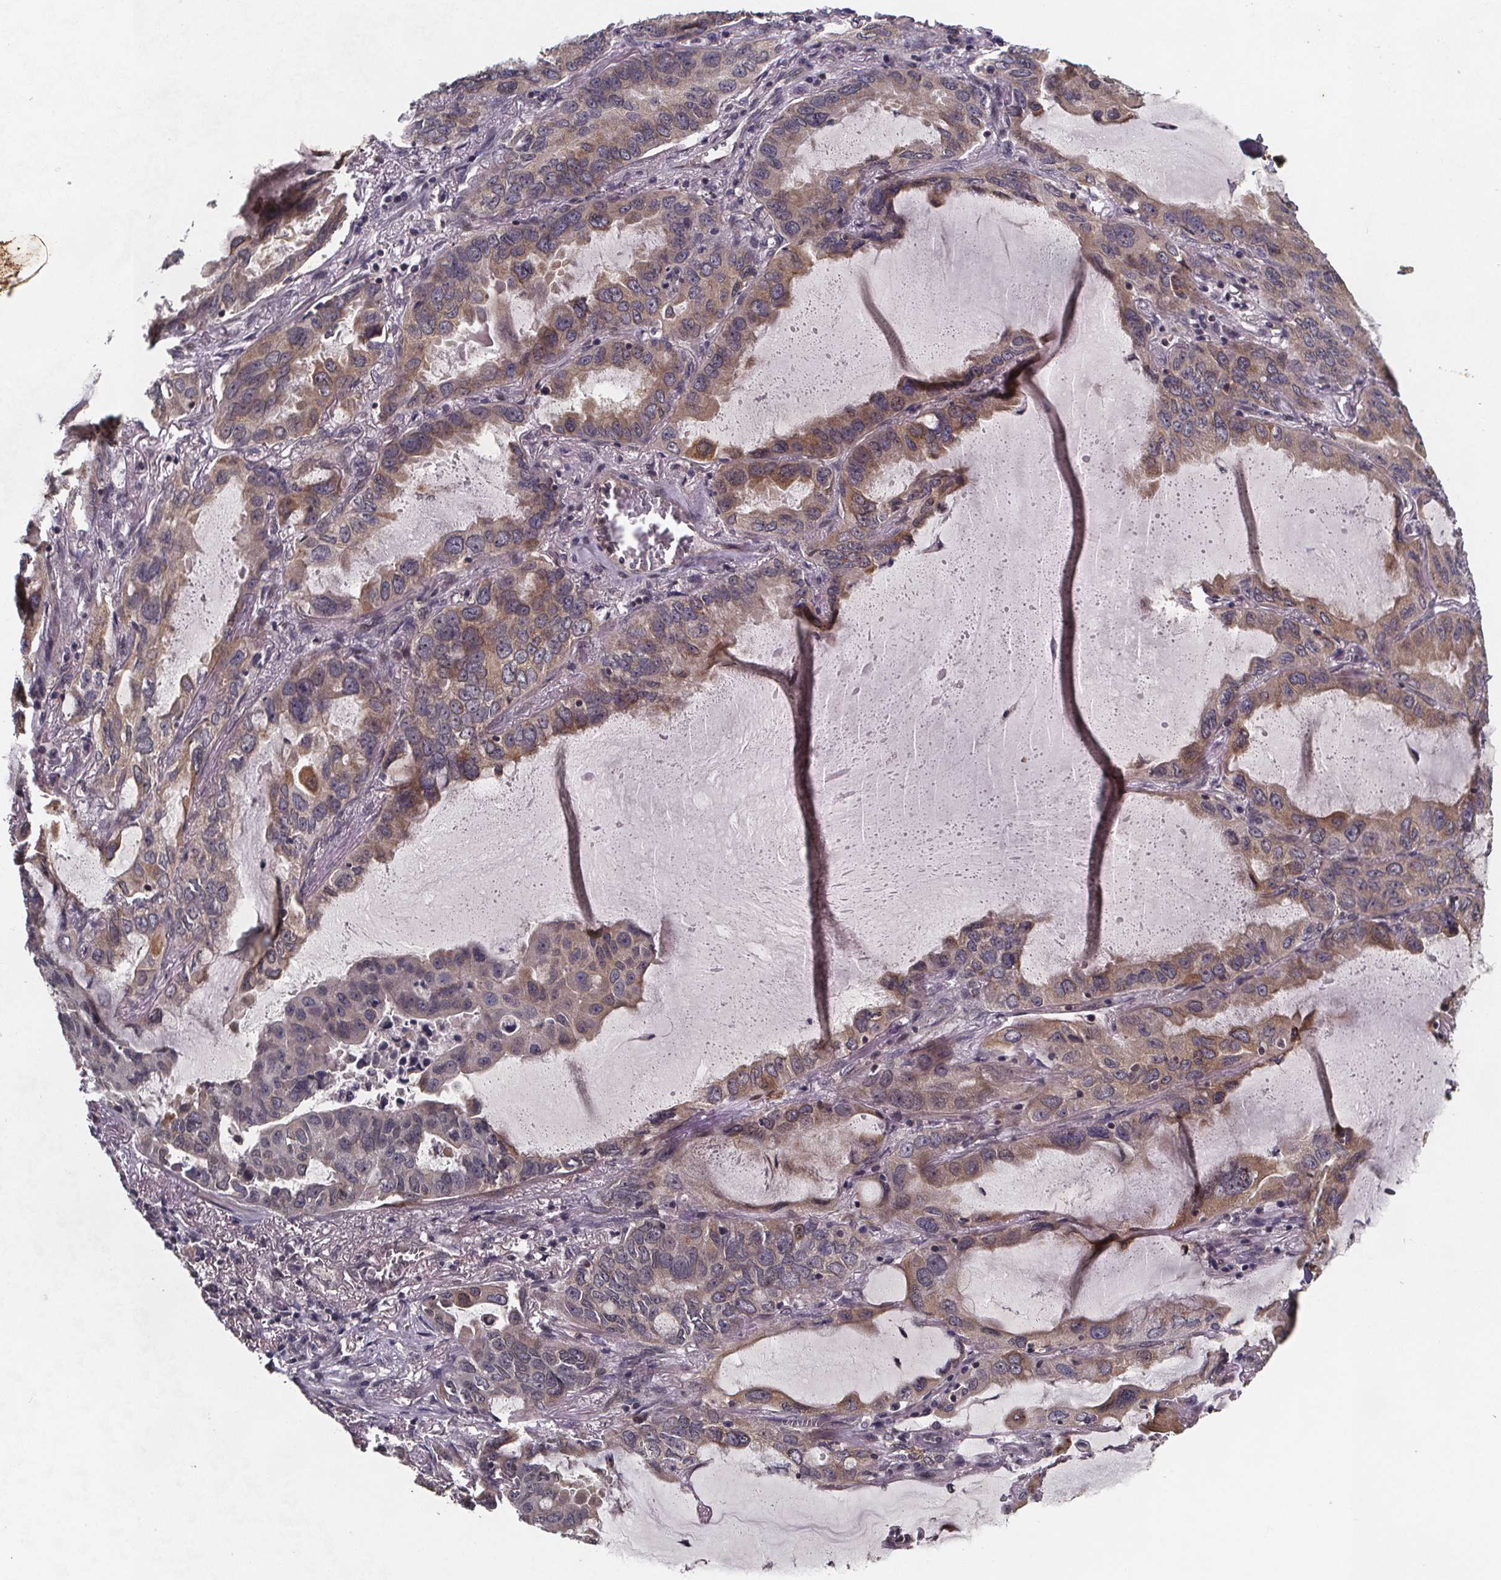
{"staining": {"intensity": "moderate", "quantity": ">75%", "location": "cytoplasmic/membranous"}, "tissue": "lung cancer", "cell_type": "Tumor cells", "image_type": "cancer", "snomed": [{"axis": "morphology", "description": "Adenocarcinoma, NOS"}, {"axis": "topography", "description": "Lung"}], "caption": "Immunohistochemical staining of lung cancer (adenocarcinoma) reveals medium levels of moderate cytoplasmic/membranous expression in approximately >75% of tumor cells.", "gene": "PIERCE2", "patient": {"sex": "male", "age": 64}}